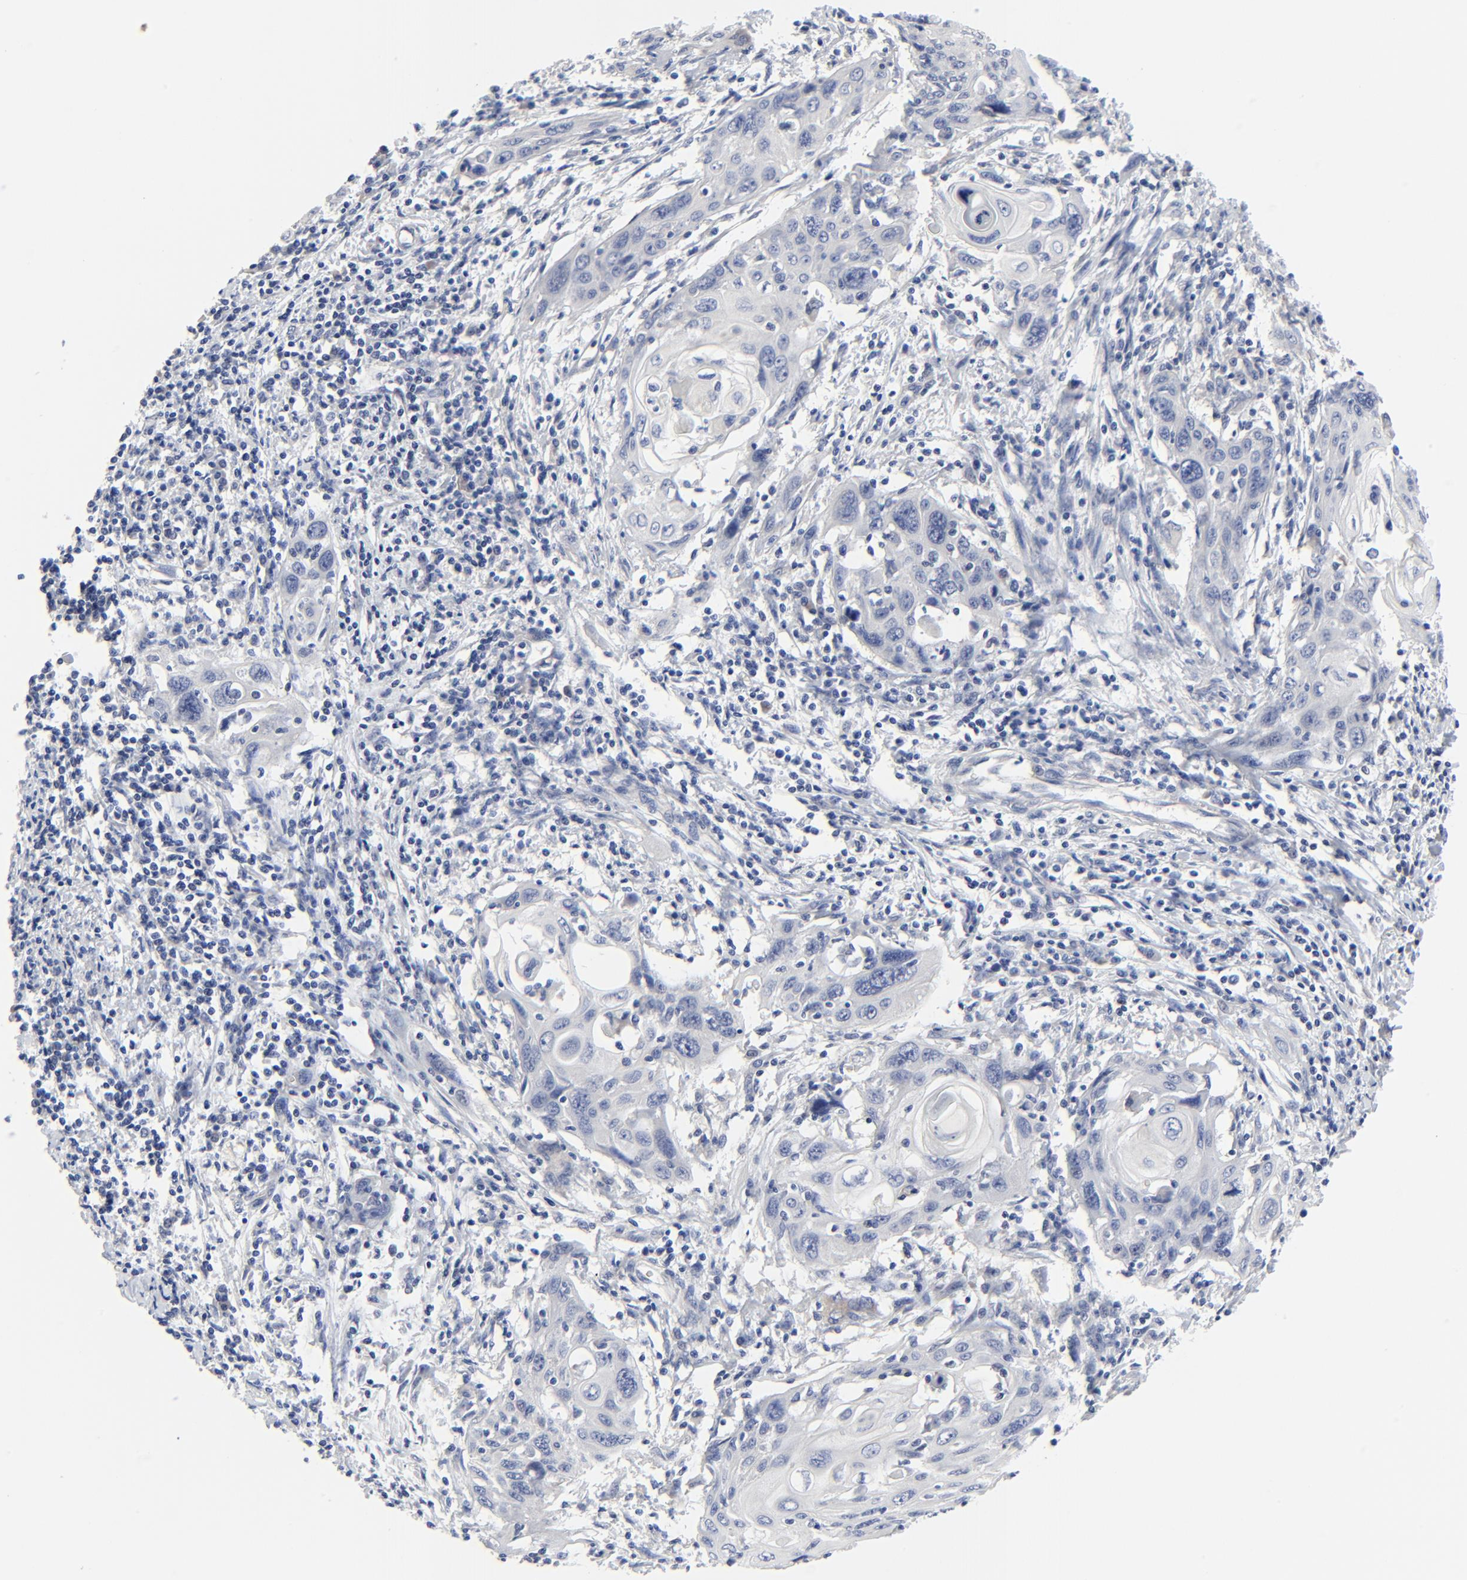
{"staining": {"intensity": "negative", "quantity": "none", "location": "none"}, "tissue": "cervical cancer", "cell_type": "Tumor cells", "image_type": "cancer", "snomed": [{"axis": "morphology", "description": "Squamous cell carcinoma, NOS"}, {"axis": "topography", "description": "Cervix"}], "caption": "Immunohistochemistry of human cervical cancer shows no positivity in tumor cells. Brightfield microscopy of immunohistochemistry (IHC) stained with DAB (3,3'-diaminobenzidine) (brown) and hematoxylin (blue), captured at high magnification.", "gene": "DHRSX", "patient": {"sex": "female", "age": 54}}